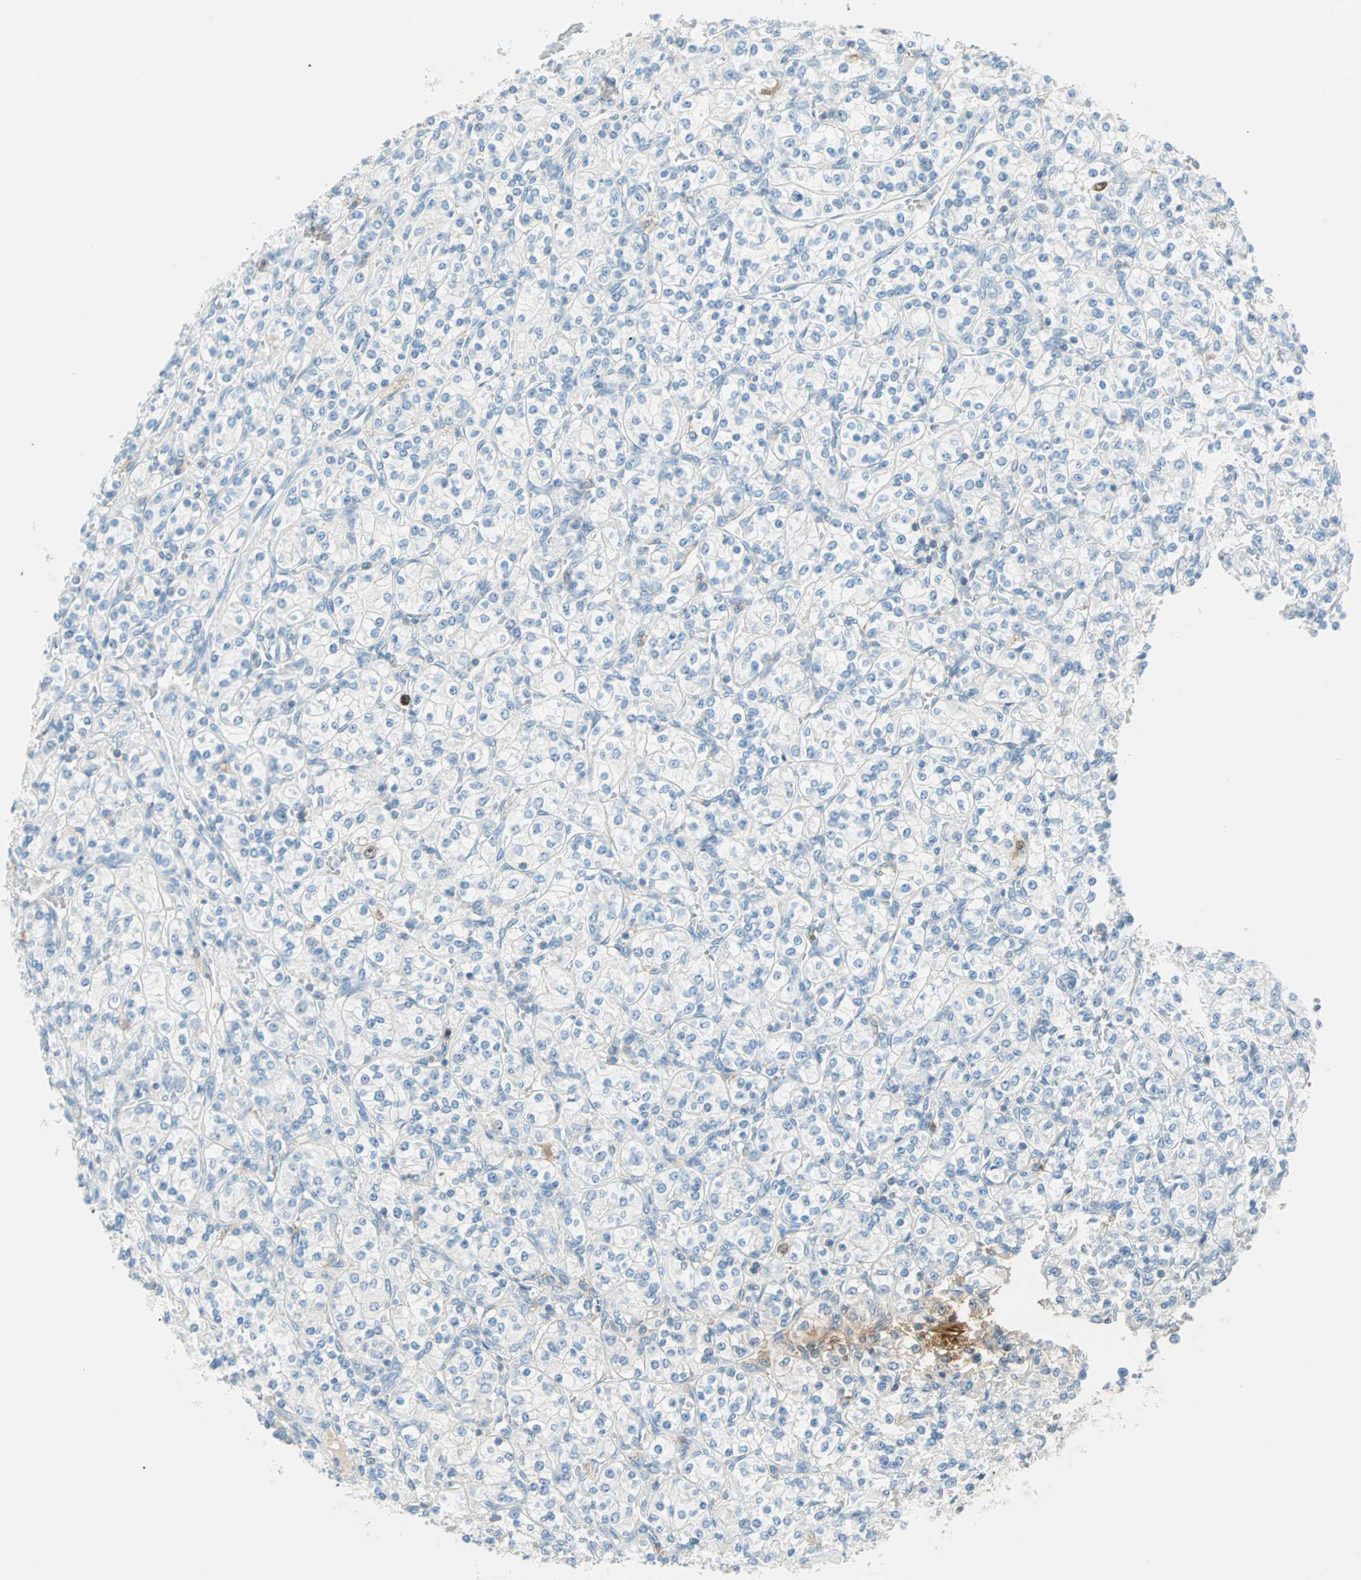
{"staining": {"intensity": "negative", "quantity": "none", "location": "none"}, "tissue": "renal cancer", "cell_type": "Tumor cells", "image_type": "cancer", "snomed": [{"axis": "morphology", "description": "Adenocarcinoma, NOS"}, {"axis": "topography", "description": "Kidney"}], "caption": "Immunohistochemistry (IHC) micrograph of neoplastic tissue: renal cancer stained with DAB displays no significant protein positivity in tumor cells. (DAB immunohistochemistry, high magnification).", "gene": "PTTG1", "patient": {"sex": "male", "age": 77}}